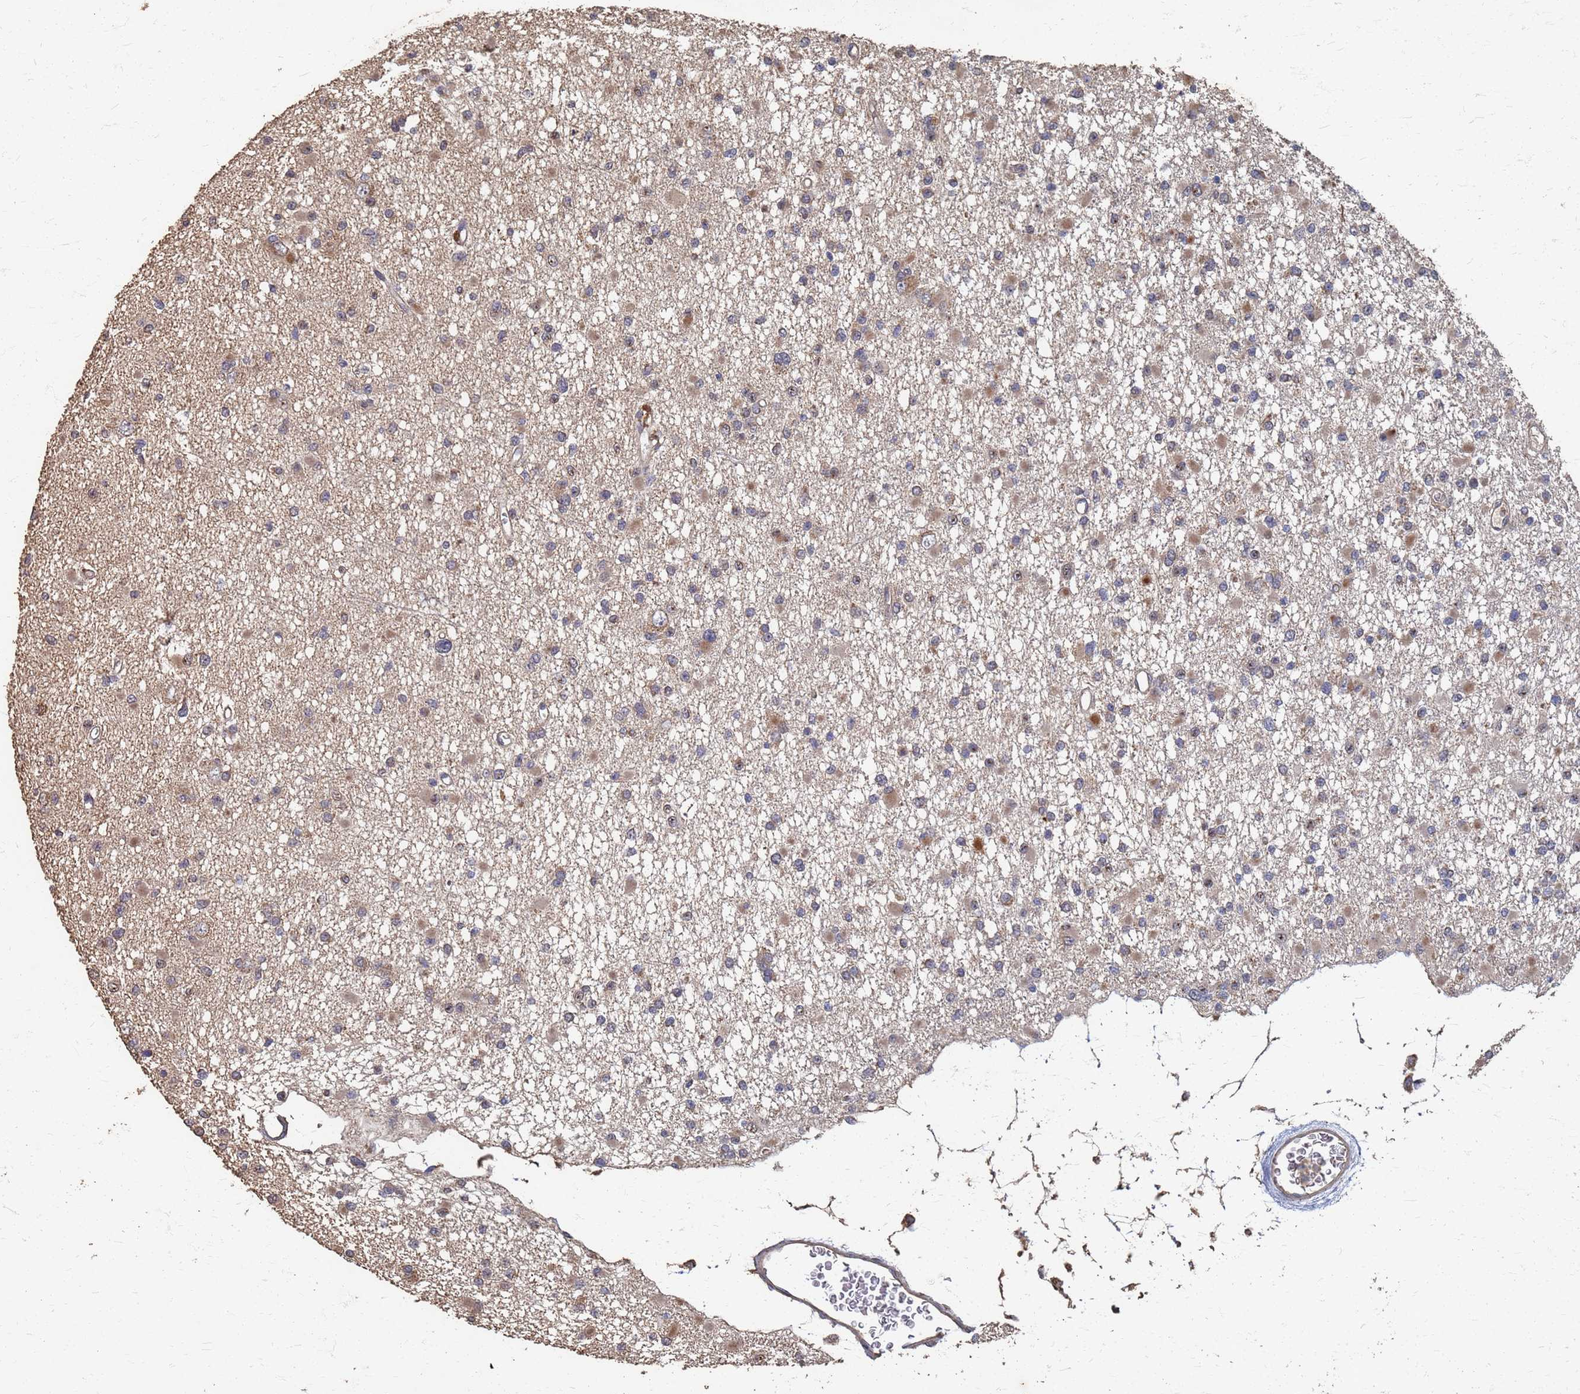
{"staining": {"intensity": "weak", "quantity": ">75%", "location": "cytoplasmic/membranous"}, "tissue": "glioma", "cell_type": "Tumor cells", "image_type": "cancer", "snomed": [{"axis": "morphology", "description": "Glioma, malignant, Low grade"}, {"axis": "topography", "description": "Brain"}], "caption": "Tumor cells display weak cytoplasmic/membranous expression in approximately >75% of cells in glioma.", "gene": "DPH5", "patient": {"sex": "female", "age": 22}}